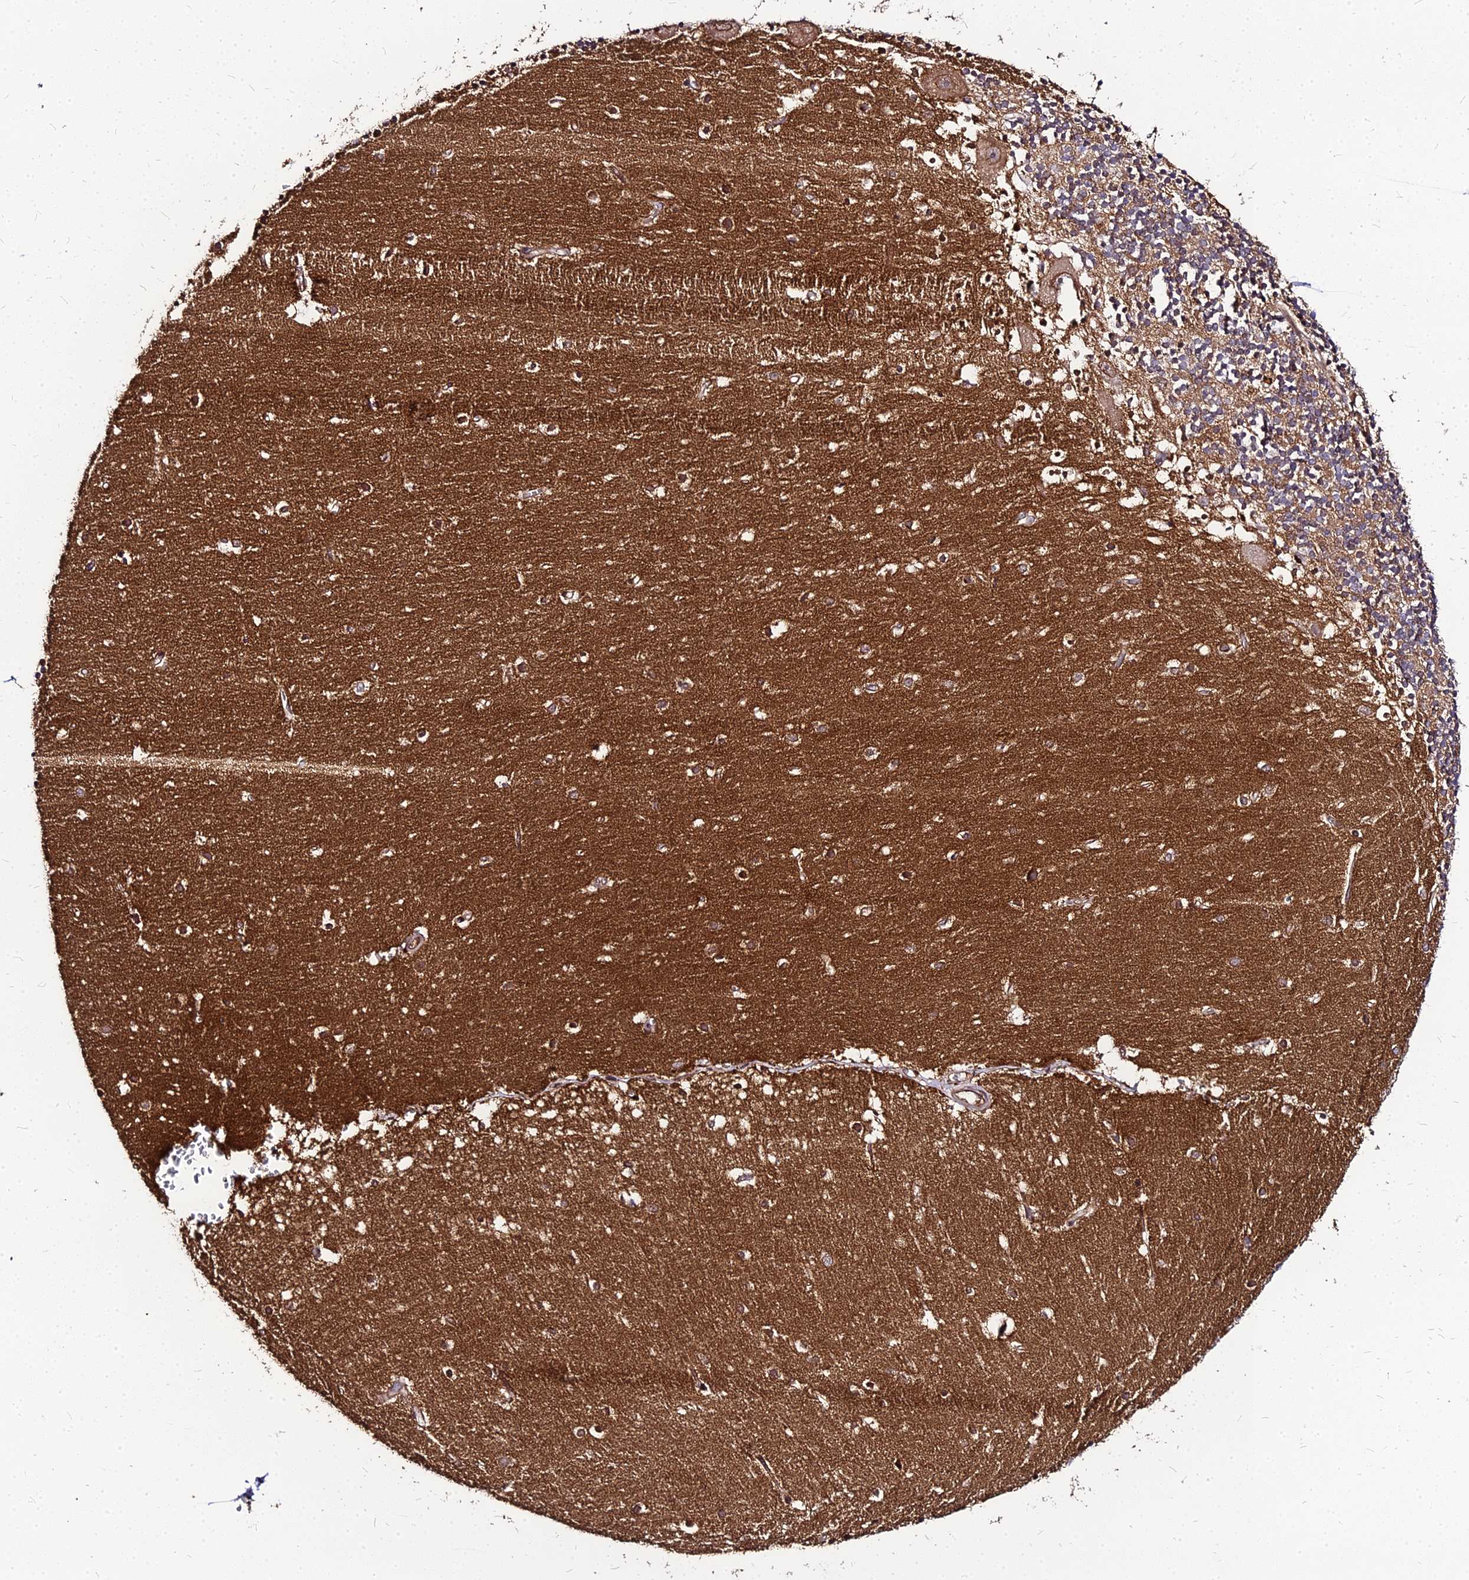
{"staining": {"intensity": "strong", "quantity": "25%-75%", "location": "cytoplasmic/membranous"}, "tissue": "cerebellum", "cell_type": "Cells in granular layer", "image_type": "normal", "snomed": [{"axis": "morphology", "description": "Normal tissue, NOS"}, {"axis": "topography", "description": "Cerebellum"}], "caption": "A brown stain shows strong cytoplasmic/membranous expression of a protein in cells in granular layer of unremarkable cerebellum.", "gene": "PDE4D", "patient": {"sex": "male", "age": 54}}